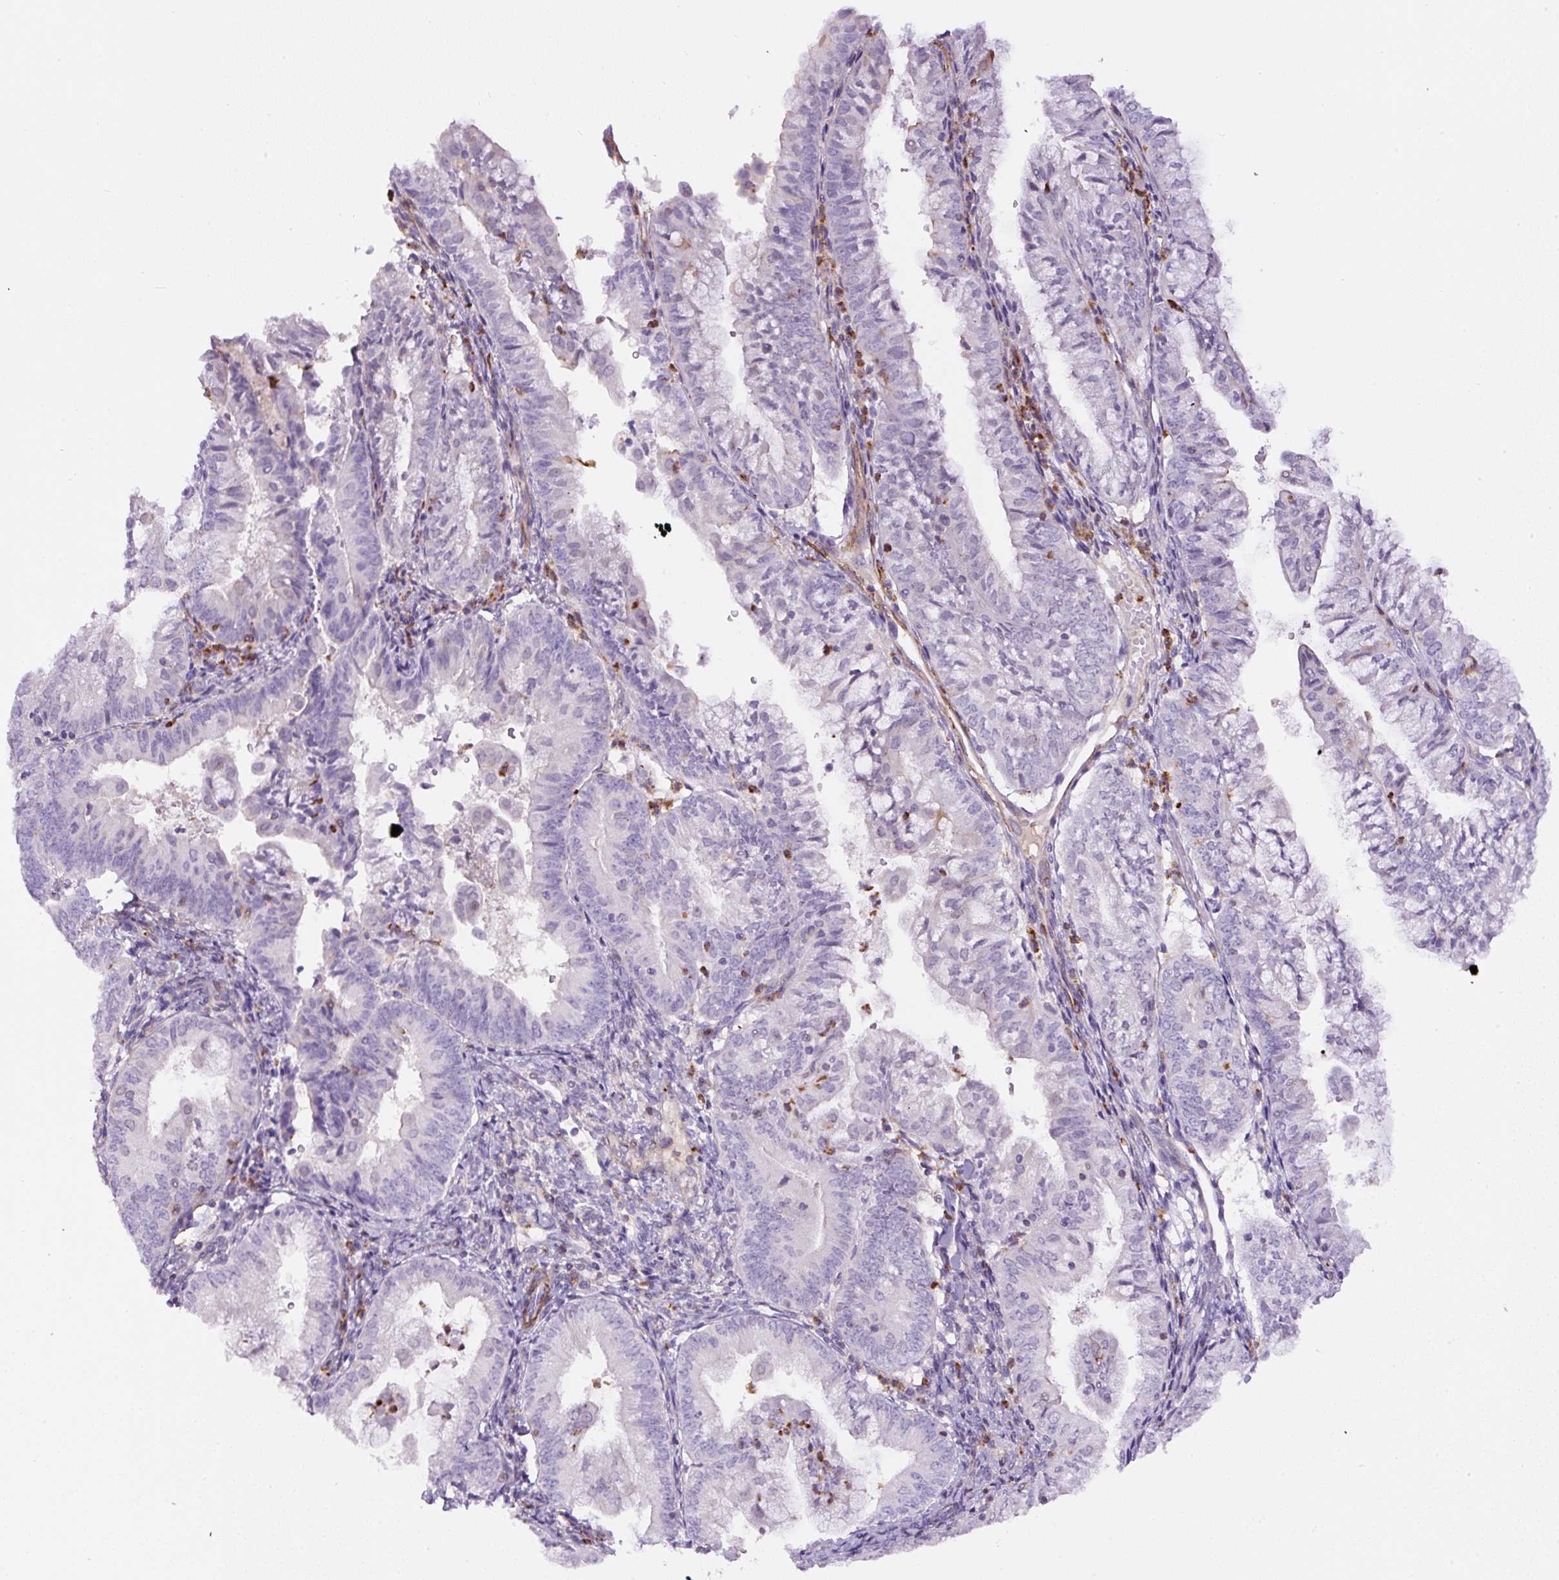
{"staining": {"intensity": "negative", "quantity": "none", "location": "none"}, "tissue": "endometrial cancer", "cell_type": "Tumor cells", "image_type": "cancer", "snomed": [{"axis": "morphology", "description": "Adenocarcinoma, NOS"}, {"axis": "topography", "description": "Endometrium"}], "caption": "Endometrial cancer was stained to show a protein in brown. There is no significant staining in tumor cells.", "gene": "B3GALT5", "patient": {"sex": "female", "age": 55}}